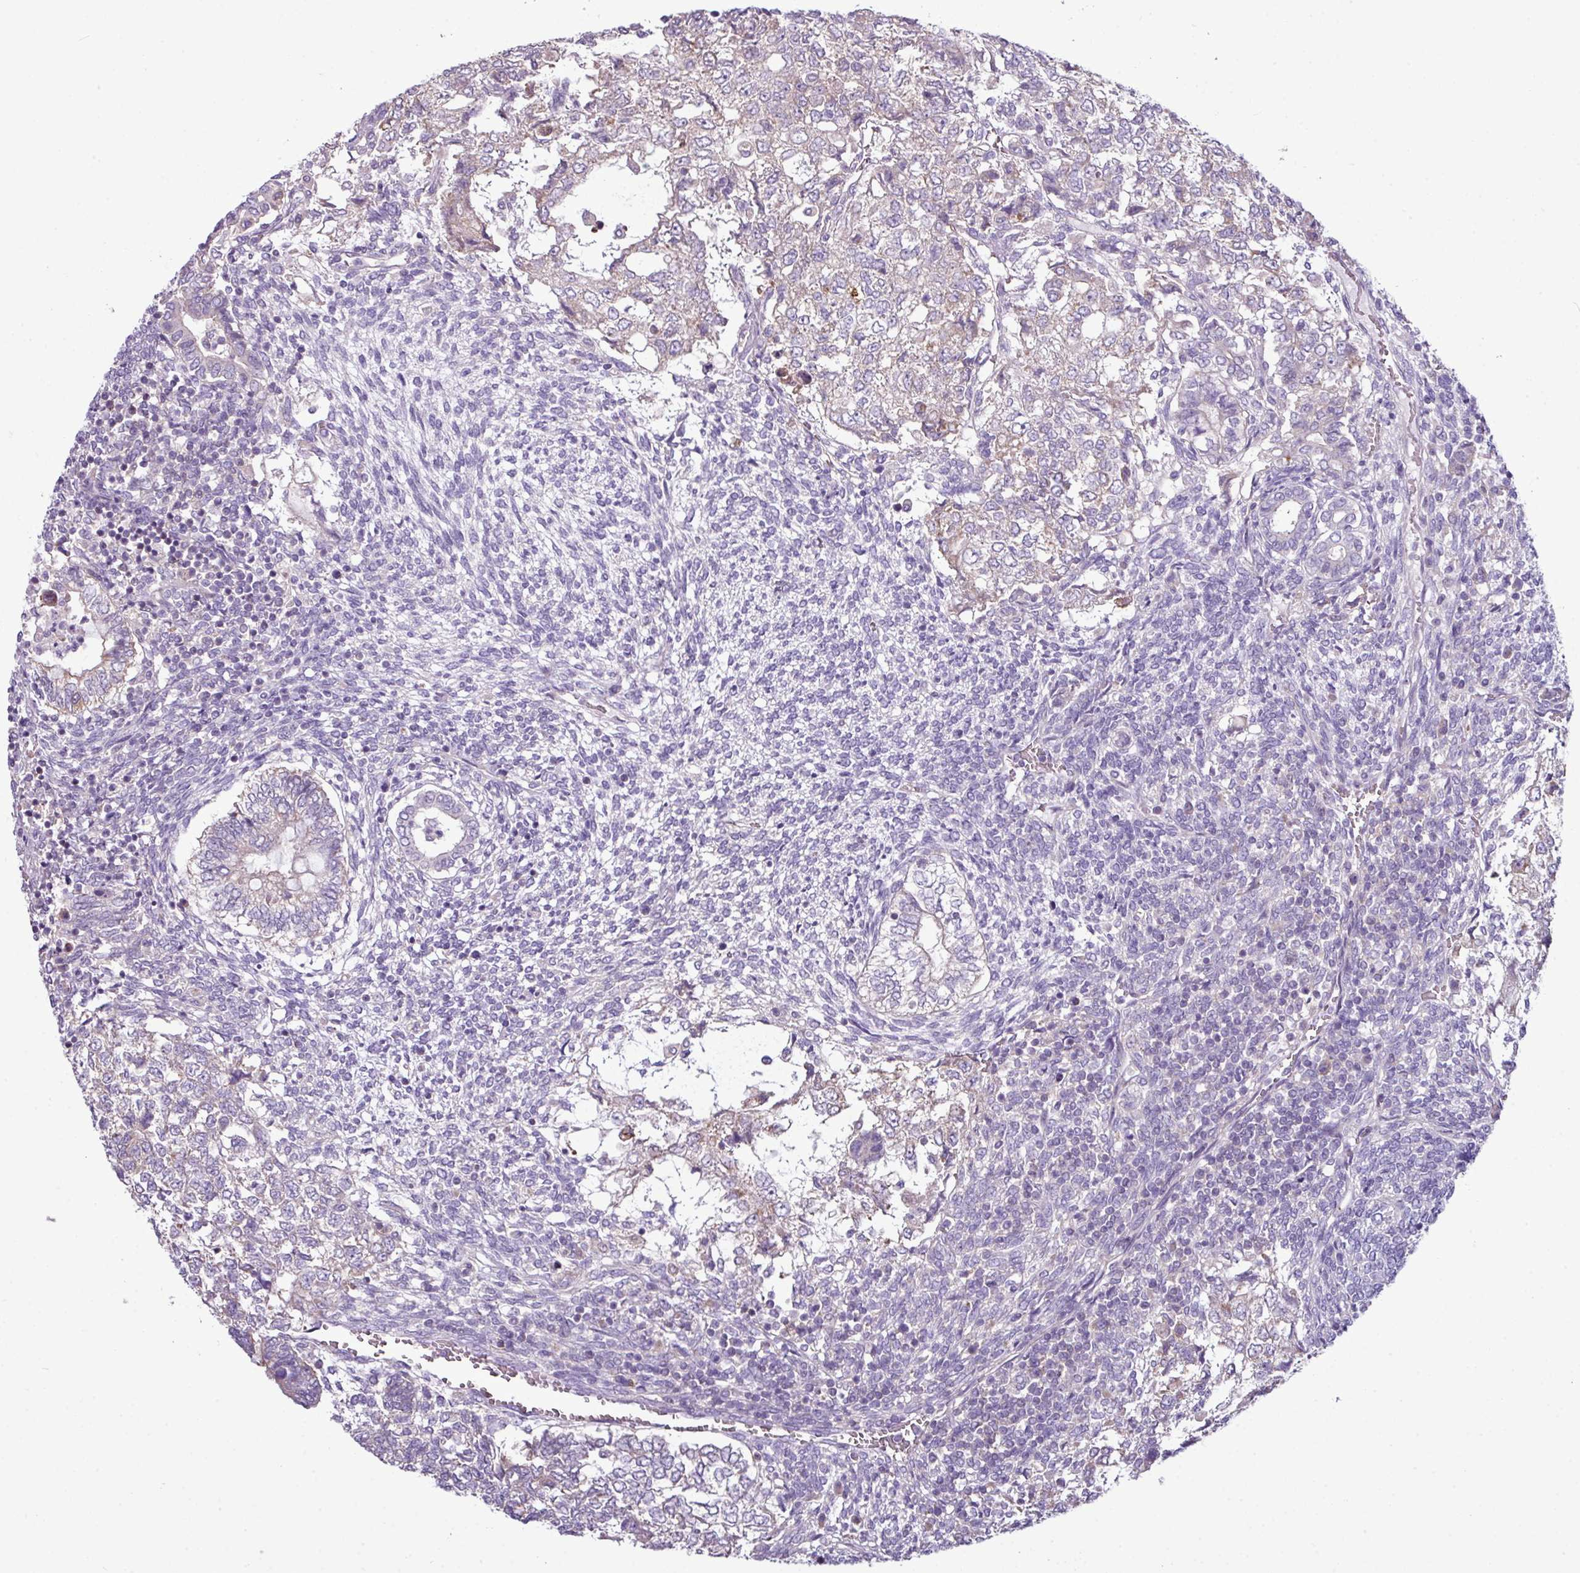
{"staining": {"intensity": "weak", "quantity": "<25%", "location": "cytoplasmic/membranous"}, "tissue": "testis cancer", "cell_type": "Tumor cells", "image_type": "cancer", "snomed": [{"axis": "morphology", "description": "Carcinoma, Embryonal, NOS"}, {"axis": "topography", "description": "Testis"}], "caption": "IHC photomicrograph of neoplastic tissue: testis cancer (embryonal carcinoma) stained with DAB (3,3'-diaminobenzidine) demonstrates no significant protein staining in tumor cells.", "gene": "AGAP5", "patient": {"sex": "male", "age": 23}}